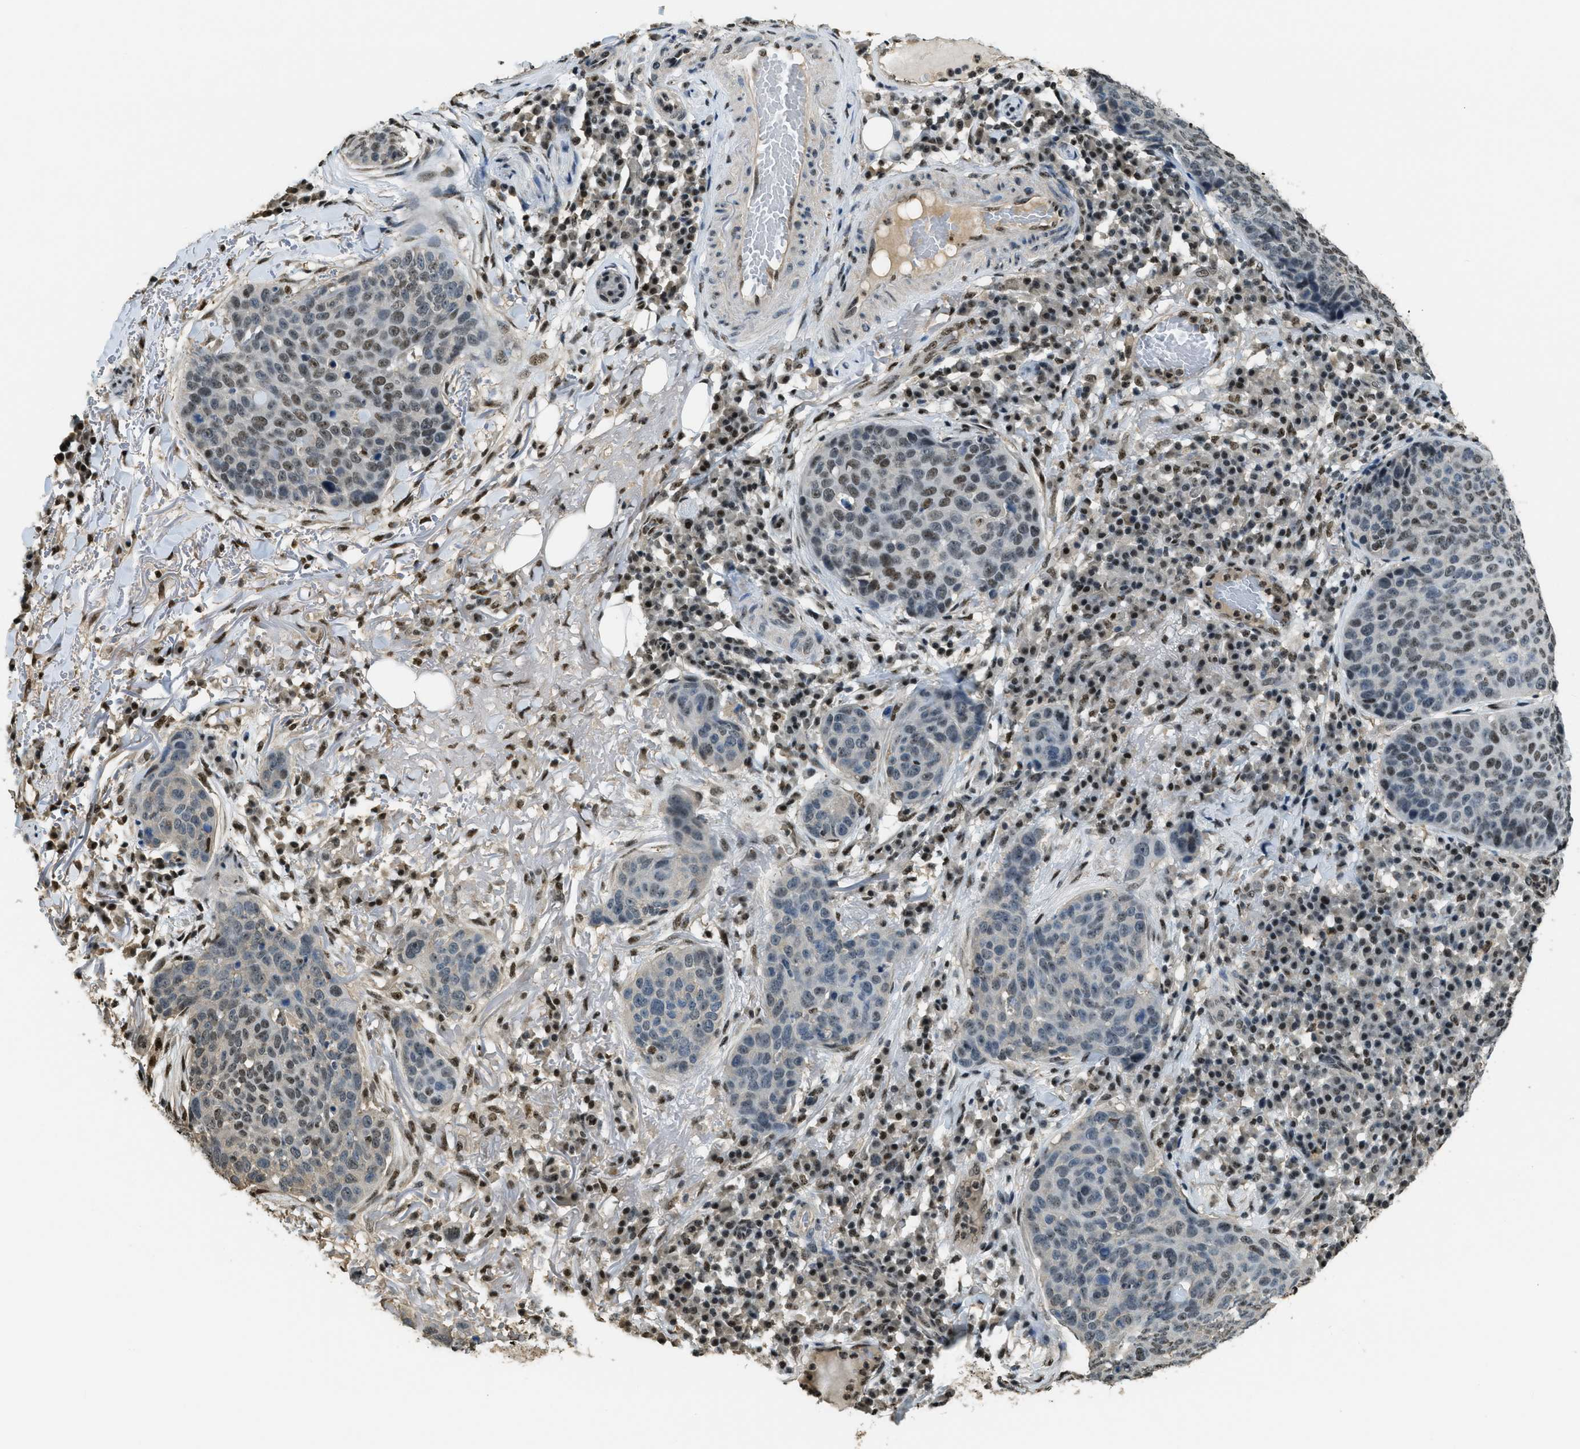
{"staining": {"intensity": "moderate", "quantity": "25%-75%", "location": "nuclear"}, "tissue": "skin cancer", "cell_type": "Tumor cells", "image_type": "cancer", "snomed": [{"axis": "morphology", "description": "Squamous cell carcinoma in situ, NOS"}, {"axis": "morphology", "description": "Squamous cell carcinoma, NOS"}, {"axis": "topography", "description": "Skin"}], "caption": "Skin squamous cell carcinoma in situ stained with DAB IHC exhibits medium levels of moderate nuclear expression in approximately 25%-75% of tumor cells. The protein of interest is stained brown, and the nuclei are stained in blue (DAB (3,3'-diaminobenzidine) IHC with brightfield microscopy, high magnification).", "gene": "SP100", "patient": {"sex": "male", "age": 93}}